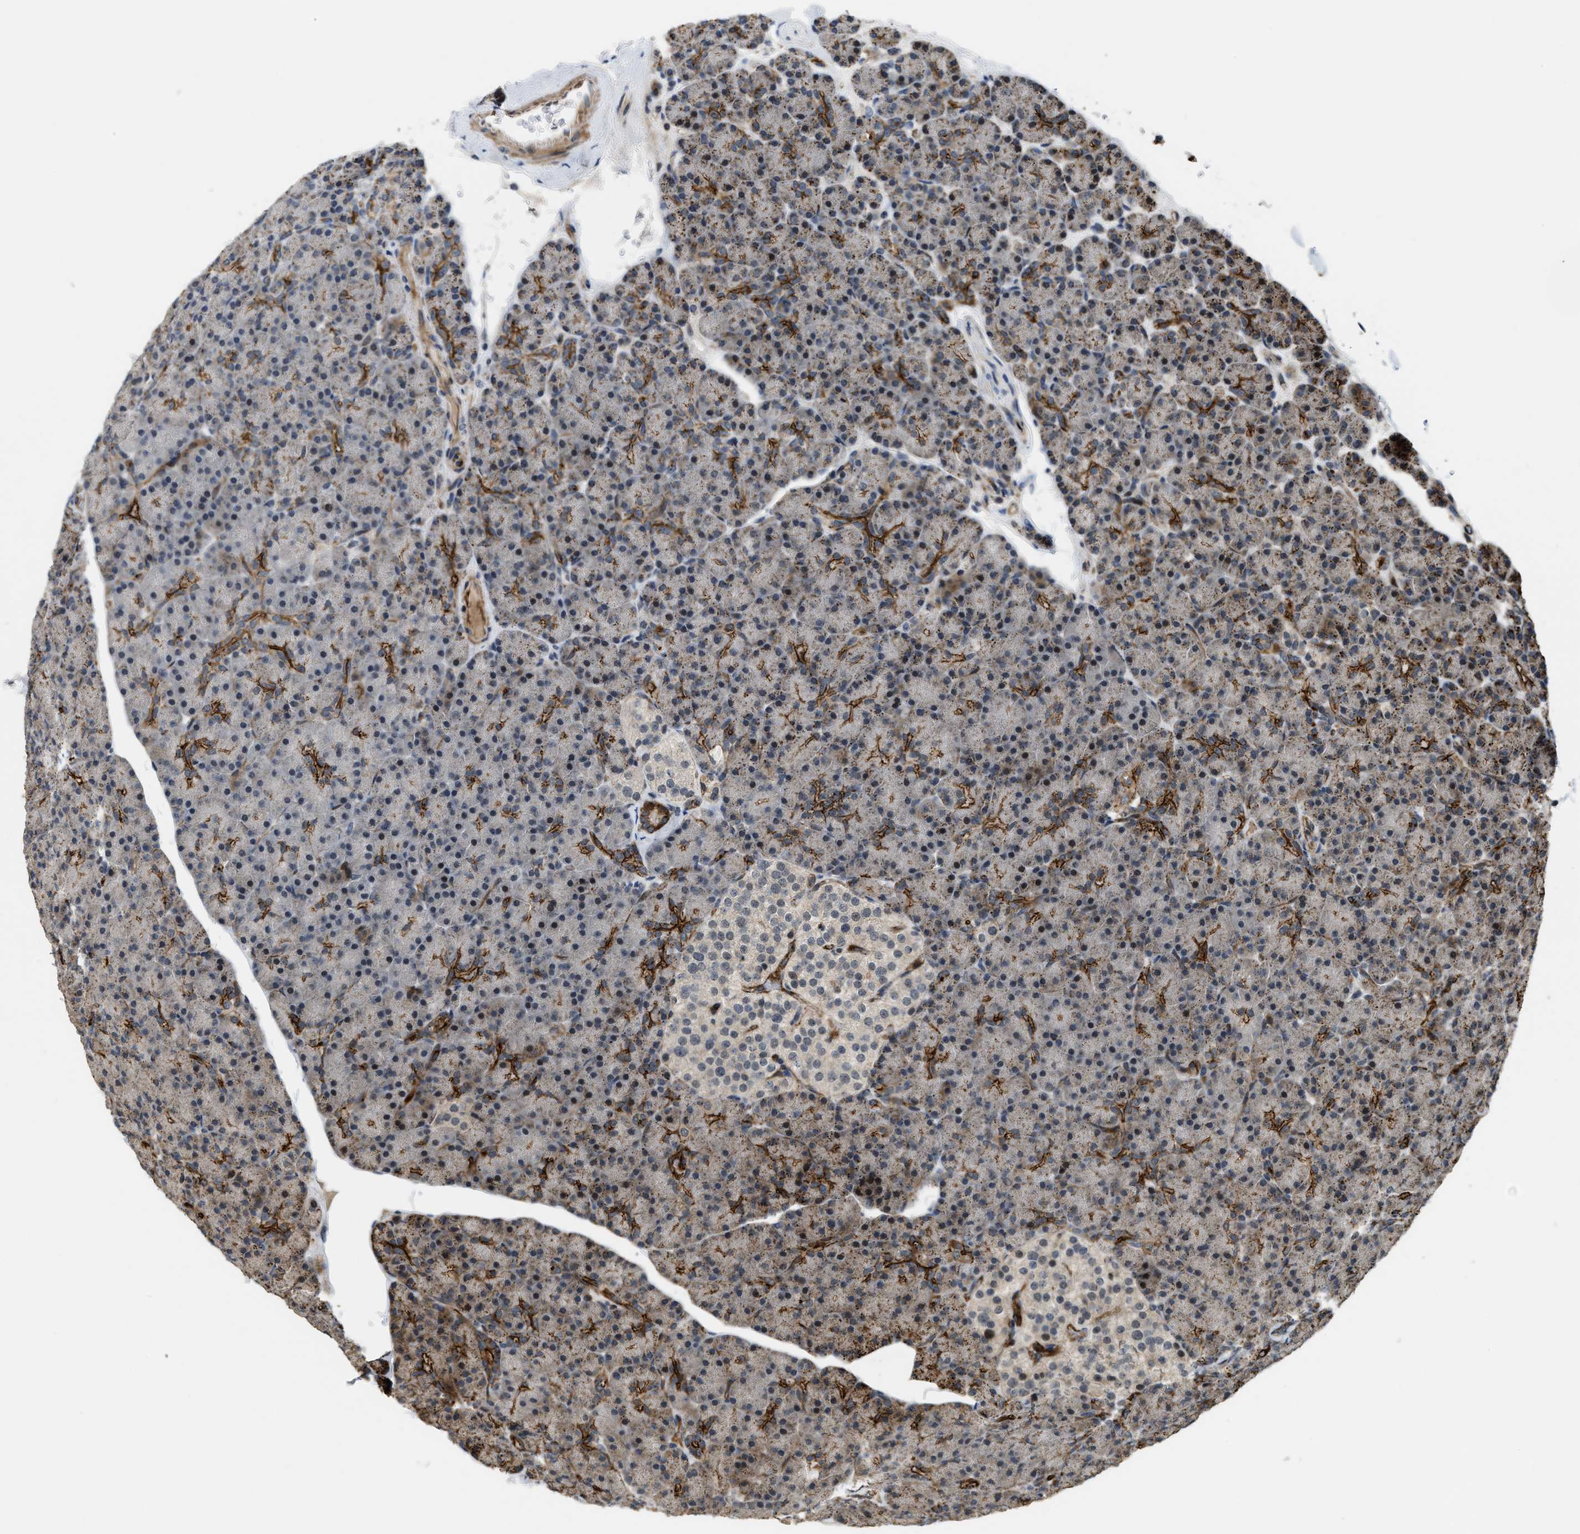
{"staining": {"intensity": "moderate", "quantity": "<25%", "location": "cytoplasmic/membranous"}, "tissue": "pancreas", "cell_type": "Exocrine glandular cells", "image_type": "normal", "snomed": [{"axis": "morphology", "description": "Normal tissue, NOS"}, {"axis": "topography", "description": "Pancreas"}], "caption": "This image reveals immunohistochemistry (IHC) staining of unremarkable pancreas, with low moderate cytoplasmic/membranous expression in approximately <25% of exocrine glandular cells.", "gene": "DPF2", "patient": {"sex": "female", "age": 43}}